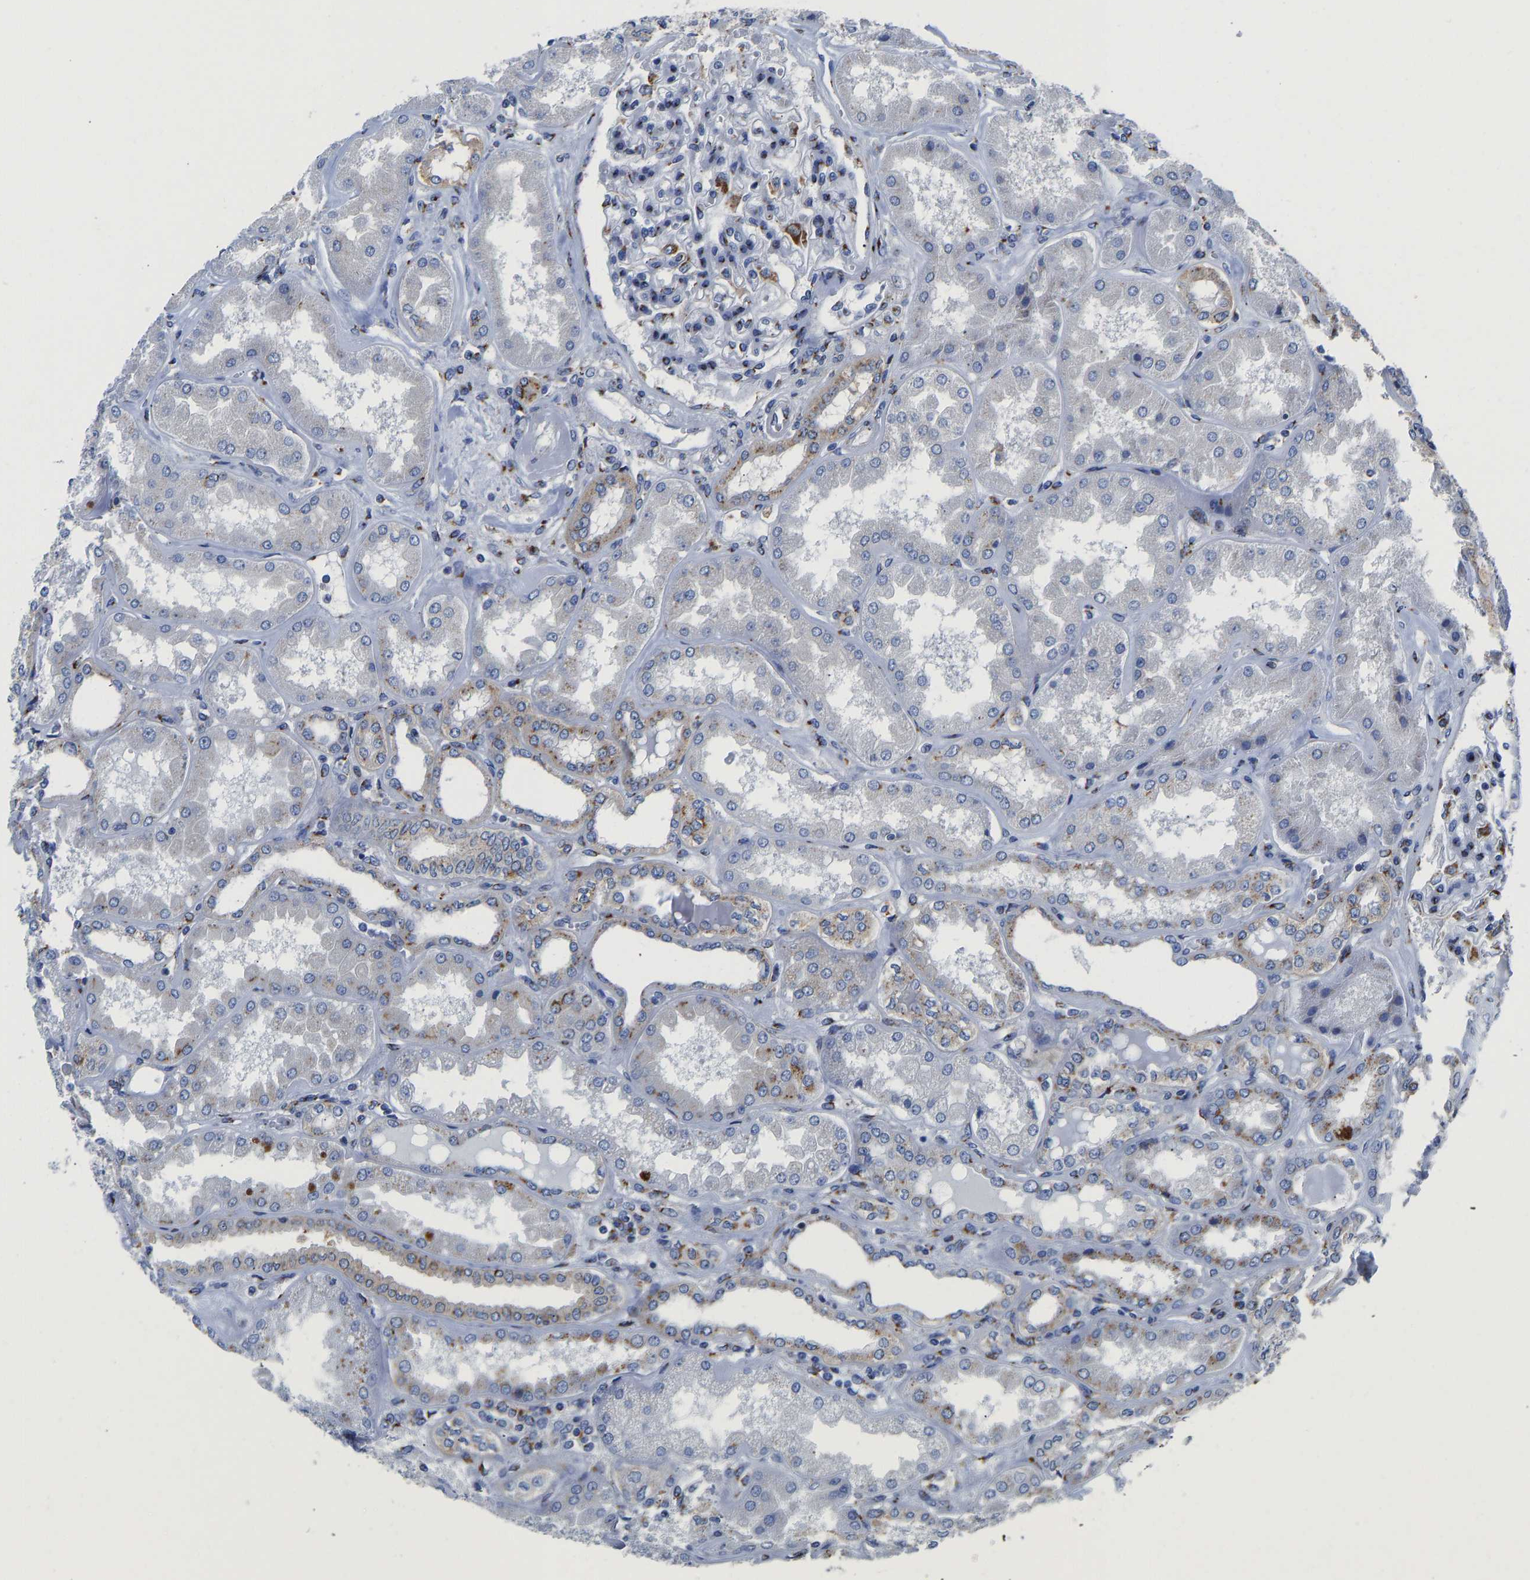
{"staining": {"intensity": "moderate", "quantity": ">75%", "location": "cytoplasmic/membranous"}, "tissue": "kidney", "cell_type": "Cells in glomeruli", "image_type": "normal", "snomed": [{"axis": "morphology", "description": "Normal tissue, NOS"}, {"axis": "topography", "description": "Kidney"}], "caption": "Cells in glomeruli show medium levels of moderate cytoplasmic/membranous staining in about >75% of cells in unremarkable human kidney.", "gene": "TMEM87A", "patient": {"sex": "female", "age": 56}}